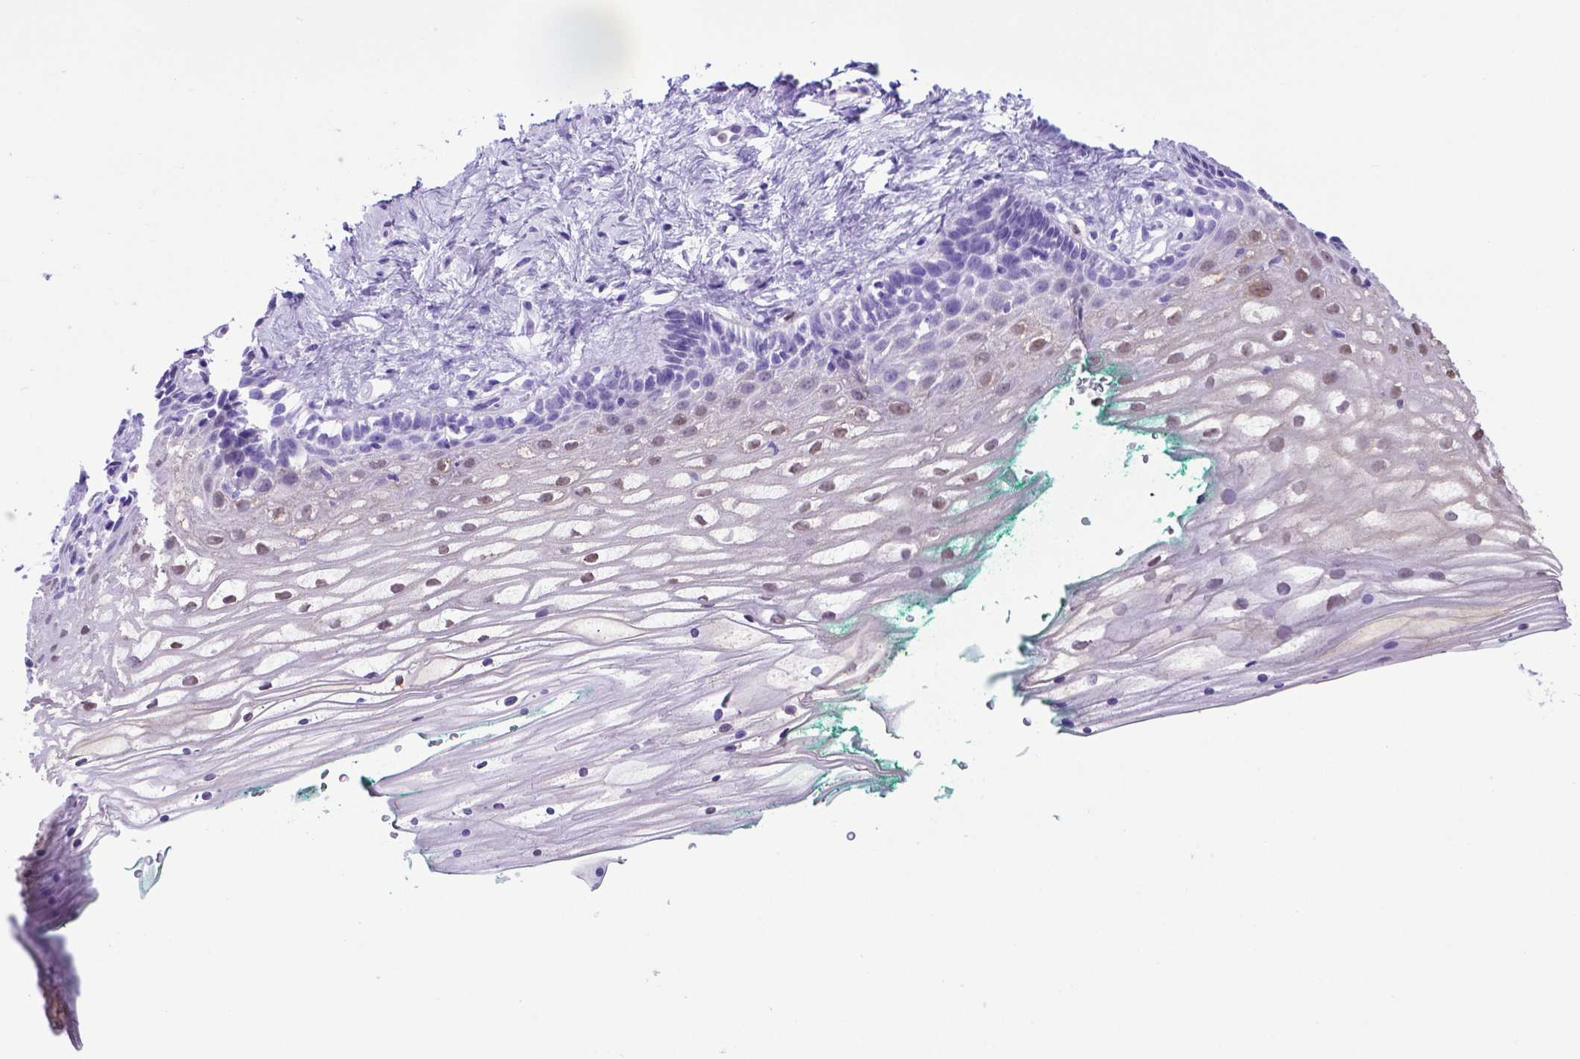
{"staining": {"intensity": "weak", "quantity": "<25%", "location": "nuclear"}, "tissue": "vagina", "cell_type": "Squamous epithelial cells", "image_type": "normal", "snomed": [{"axis": "morphology", "description": "Normal tissue, NOS"}, {"axis": "topography", "description": "Vagina"}], "caption": "The histopathology image reveals no staining of squamous epithelial cells in benign vagina.", "gene": "LZTR1", "patient": {"sex": "female", "age": 42}}